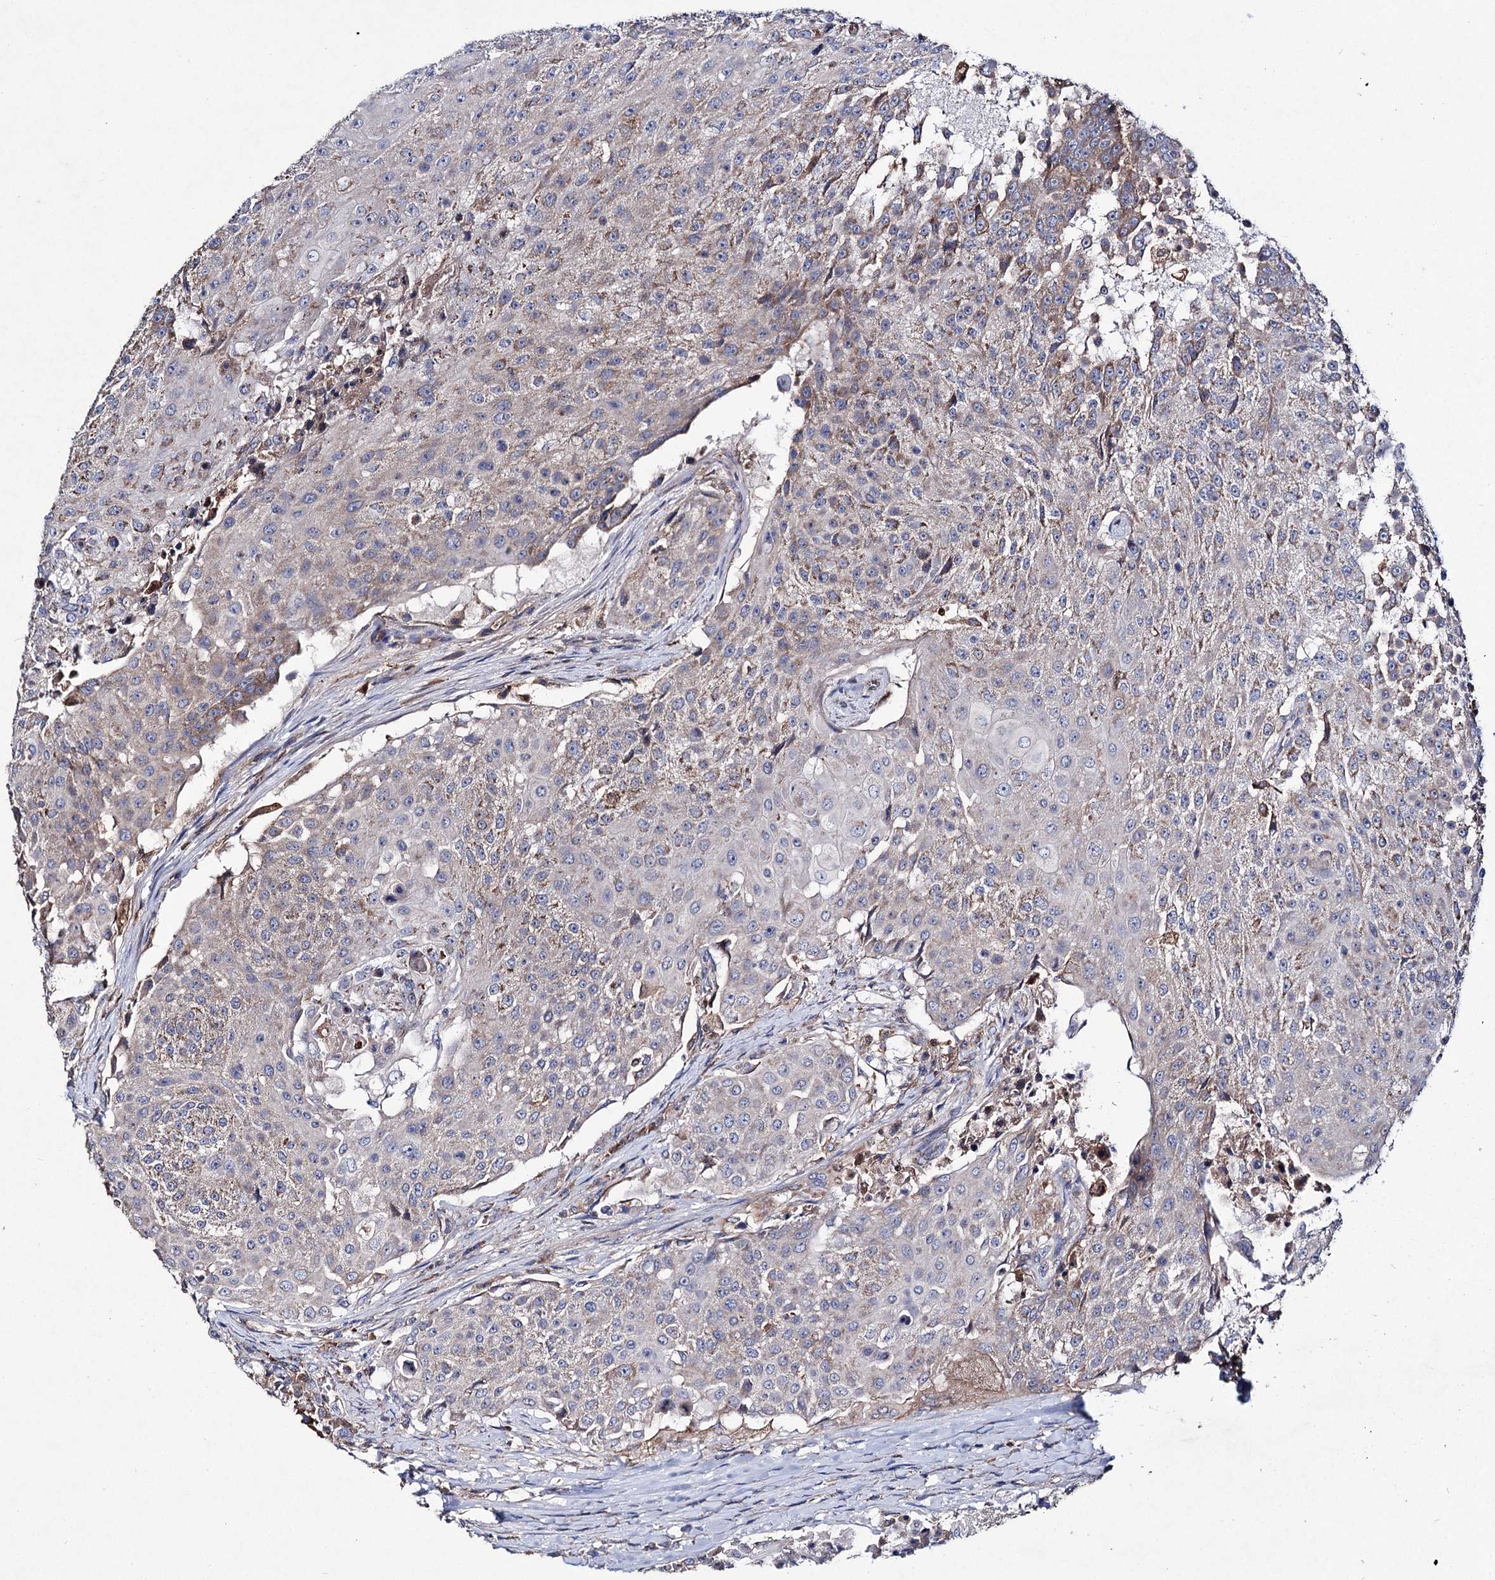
{"staining": {"intensity": "weak", "quantity": "25%-75%", "location": "cytoplasmic/membranous"}, "tissue": "urothelial cancer", "cell_type": "Tumor cells", "image_type": "cancer", "snomed": [{"axis": "morphology", "description": "Urothelial carcinoma, High grade"}, {"axis": "topography", "description": "Urinary bladder"}], "caption": "DAB immunohistochemical staining of urothelial carcinoma (high-grade) shows weak cytoplasmic/membranous protein staining in about 25%-75% of tumor cells.", "gene": "CLPB", "patient": {"sex": "female", "age": 63}}